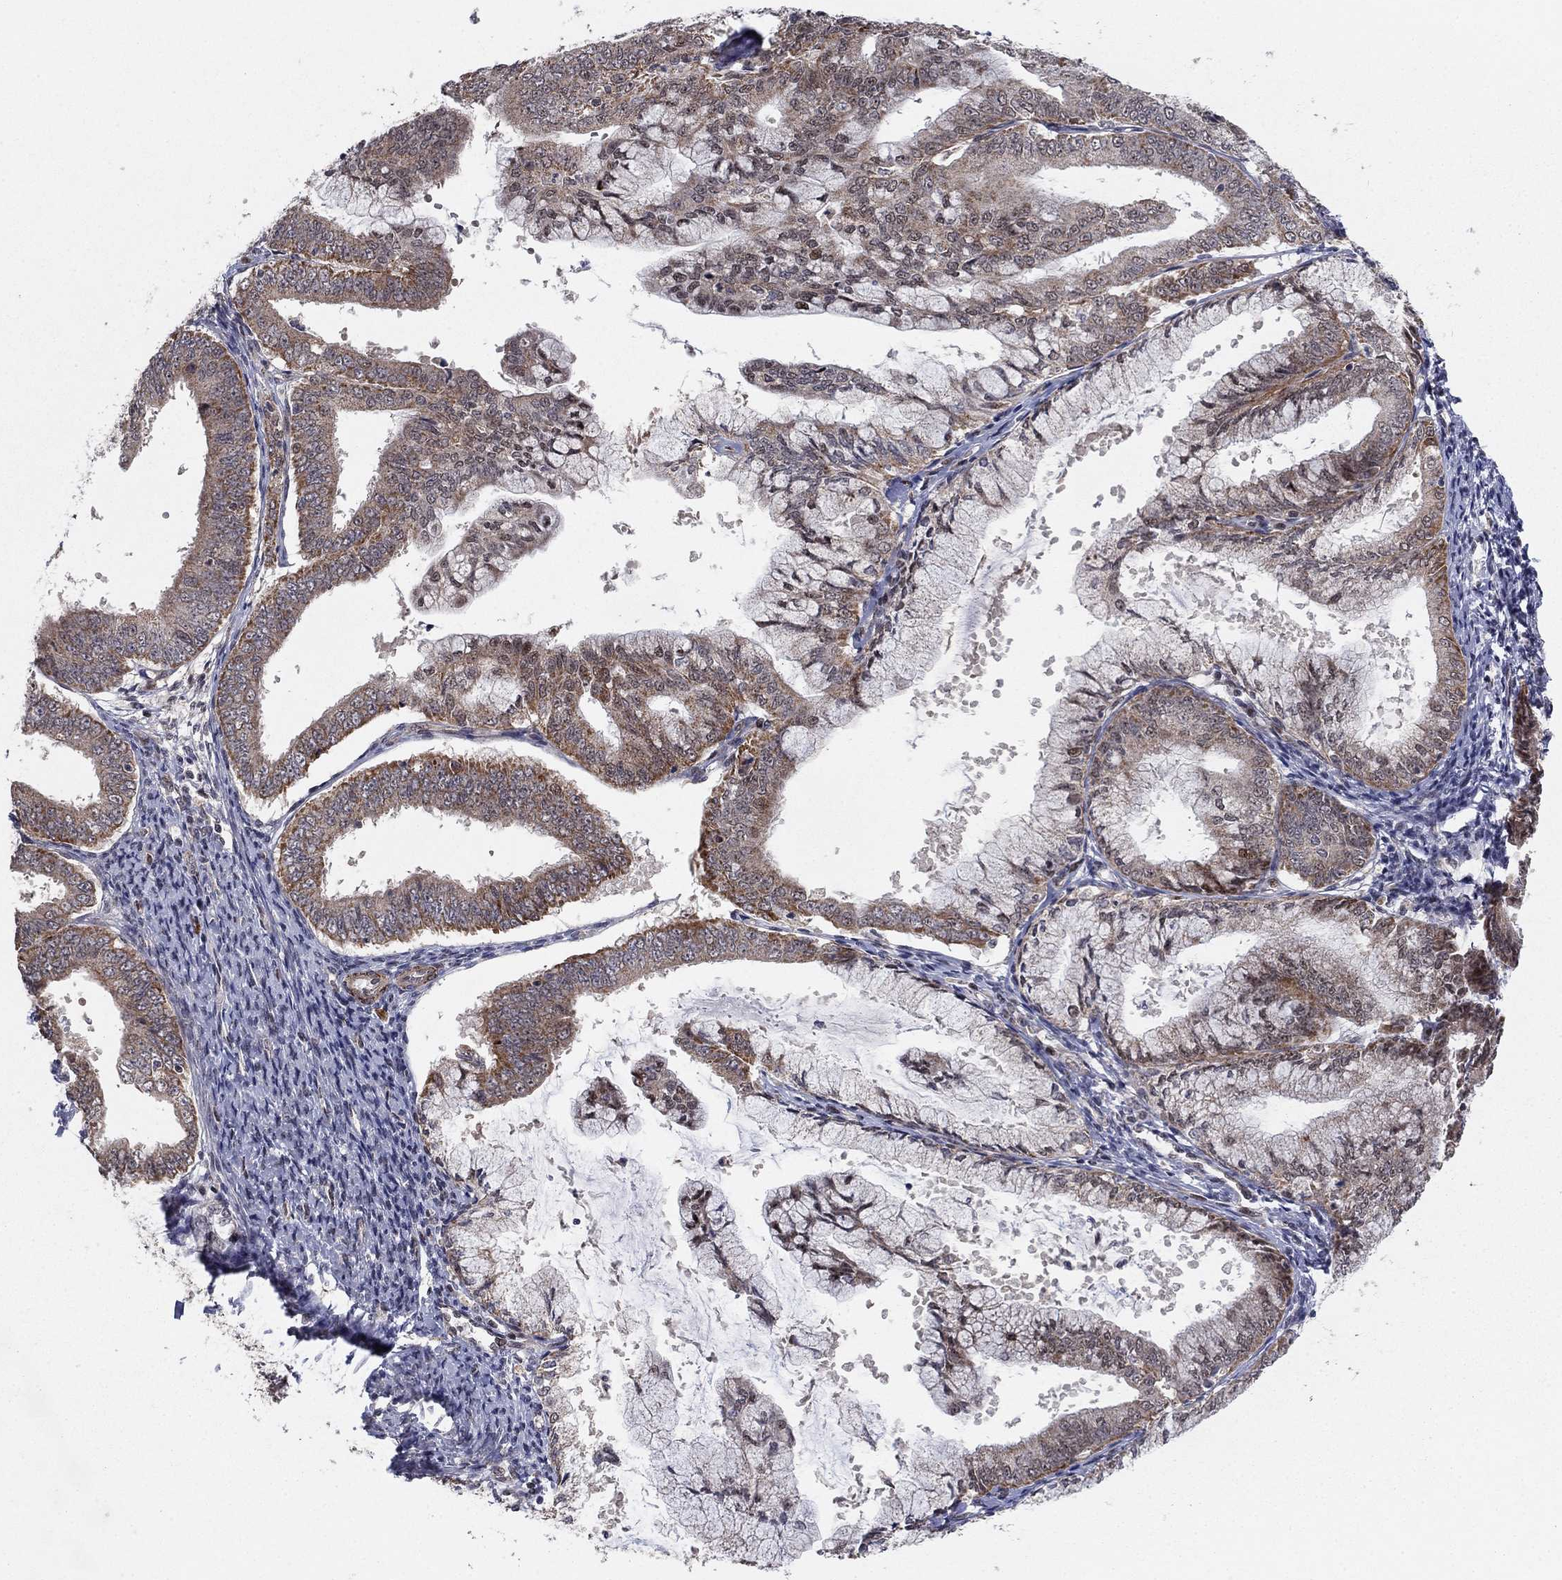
{"staining": {"intensity": "moderate", "quantity": ">75%", "location": "cytoplasmic/membranous"}, "tissue": "endometrial cancer", "cell_type": "Tumor cells", "image_type": "cancer", "snomed": [{"axis": "morphology", "description": "Adenocarcinoma, NOS"}, {"axis": "topography", "description": "Endometrium"}], "caption": "There is medium levels of moderate cytoplasmic/membranous positivity in tumor cells of endometrial cancer (adenocarcinoma), as demonstrated by immunohistochemical staining (brown color).", "gene": "ZNF395", "patient": {"sex": "female", "age": 63}}